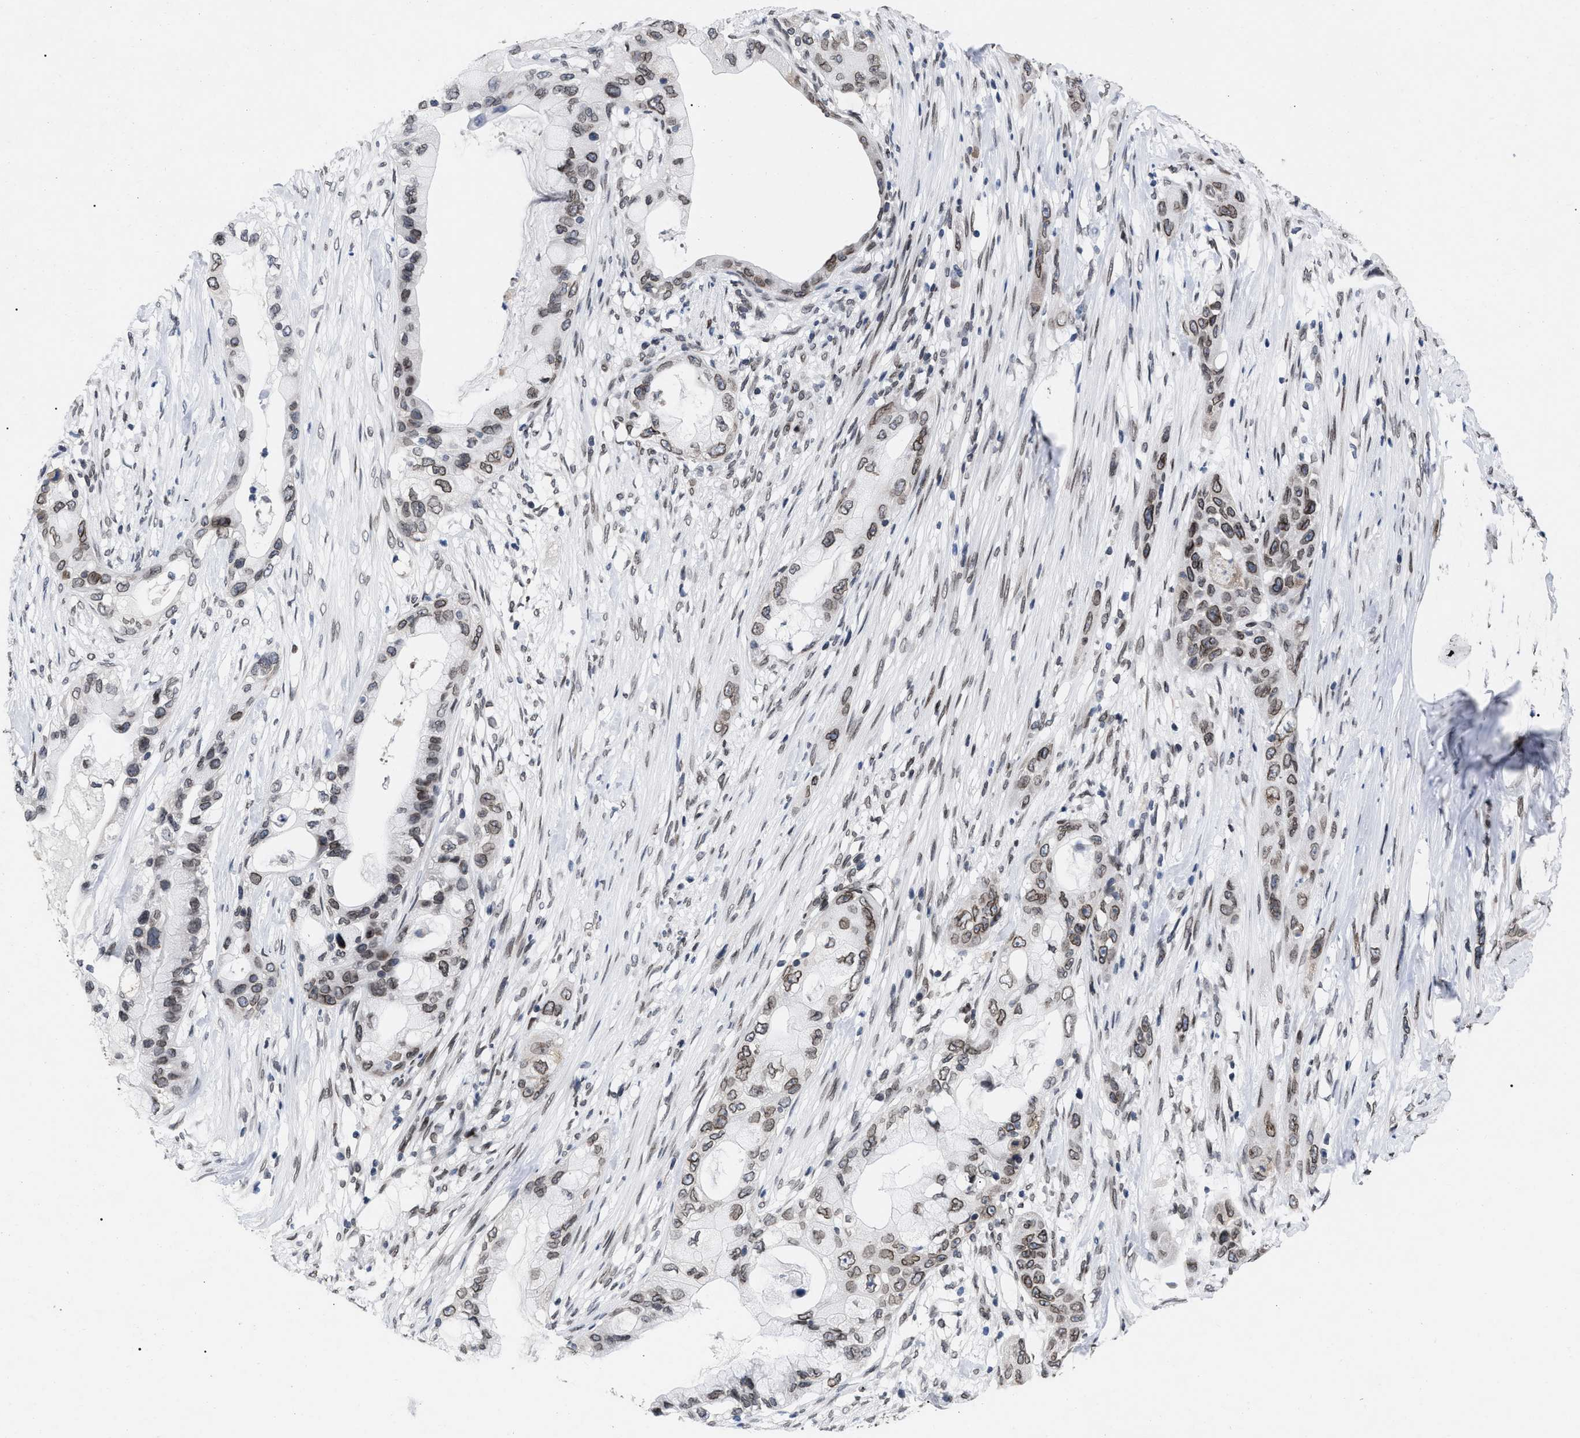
{"staining": {"intensity": "weak", "quantity": ">75%", "location": "cytoplasmic/membranous,nuclear"}, "tissue": "pancreatic cancer", "cell_type": "Tumor cells", "image_type": "cancer", "snomed": [{"axis": "morphology", "description": "Adenocarcinoma, NOS"}, {"axis": "topography", "description": "Pancreas"}], "caption": "Immunohistochemistry (IHC) of human pancreatic cancer shows low levels of weak cytoplasmic/membranous and nuclear expression in approximately >75% of tumor cells.", "gene": "TPR", "patient": {"sex": "male", "age": 53}}